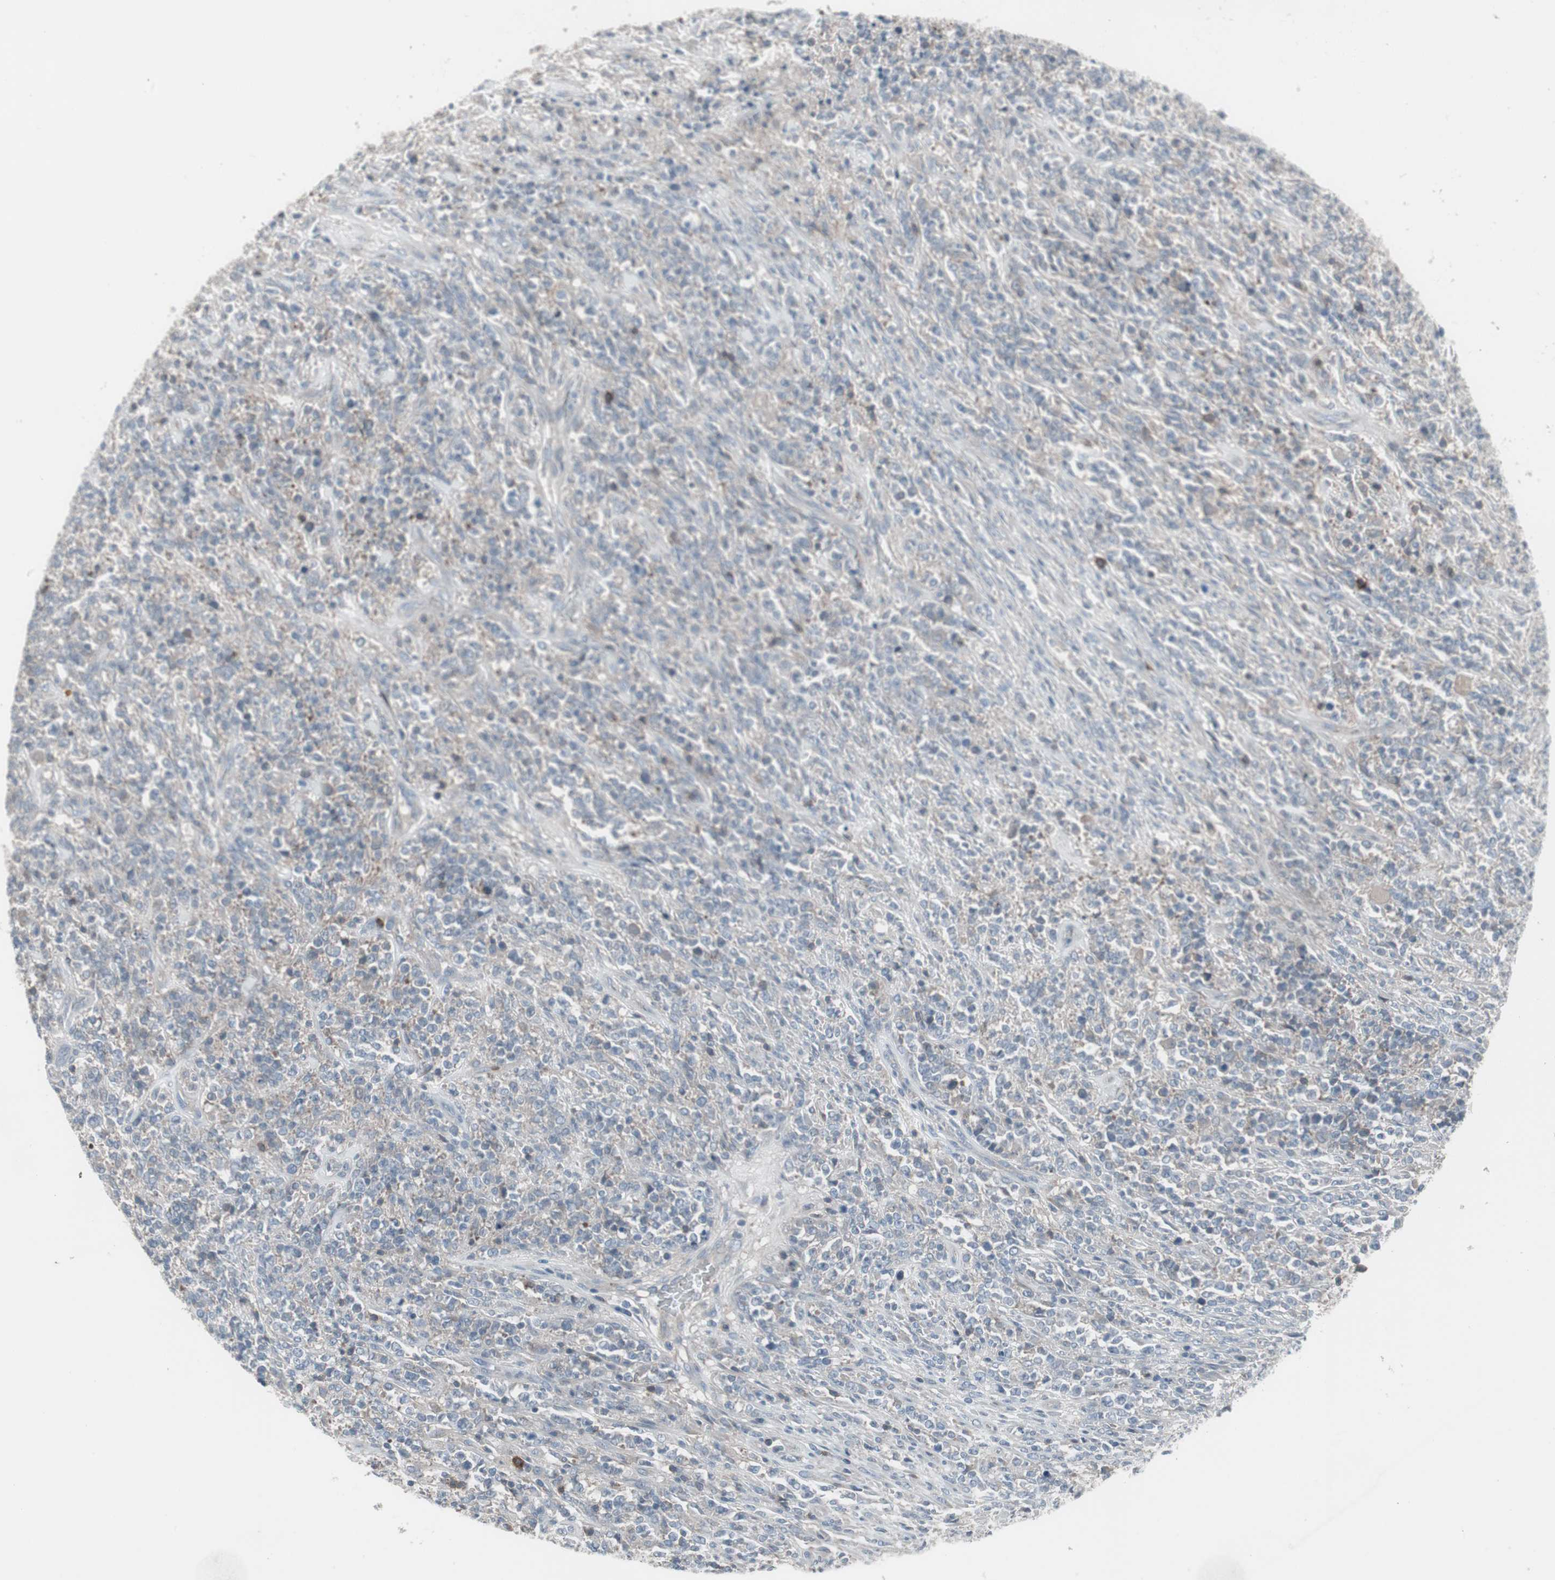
{"staining": {"intensity": "weak", "quantity": "<25%", "location": "cytoplasmic/membranous"}, "tissue": "lymphoma", "cell_type": "Tumor cells", "image_type": "cancer", "snomed": [{"axis": "morphology", "description": "Malignant lymphoma, non-Hodgkin's type, High grade"}, {"axis": "topography", "description": "Soft tissue"}], "caption": "Immunohistochemistry (IHC) histopathology image of malignant lymphoma, non-Hodgkin's type (high-grade) stained for a protein (brown), which exhibits no expression in tumor cells.", "gene": "ZSCAN32", "patient": {"sex": "male", "age": 18}}